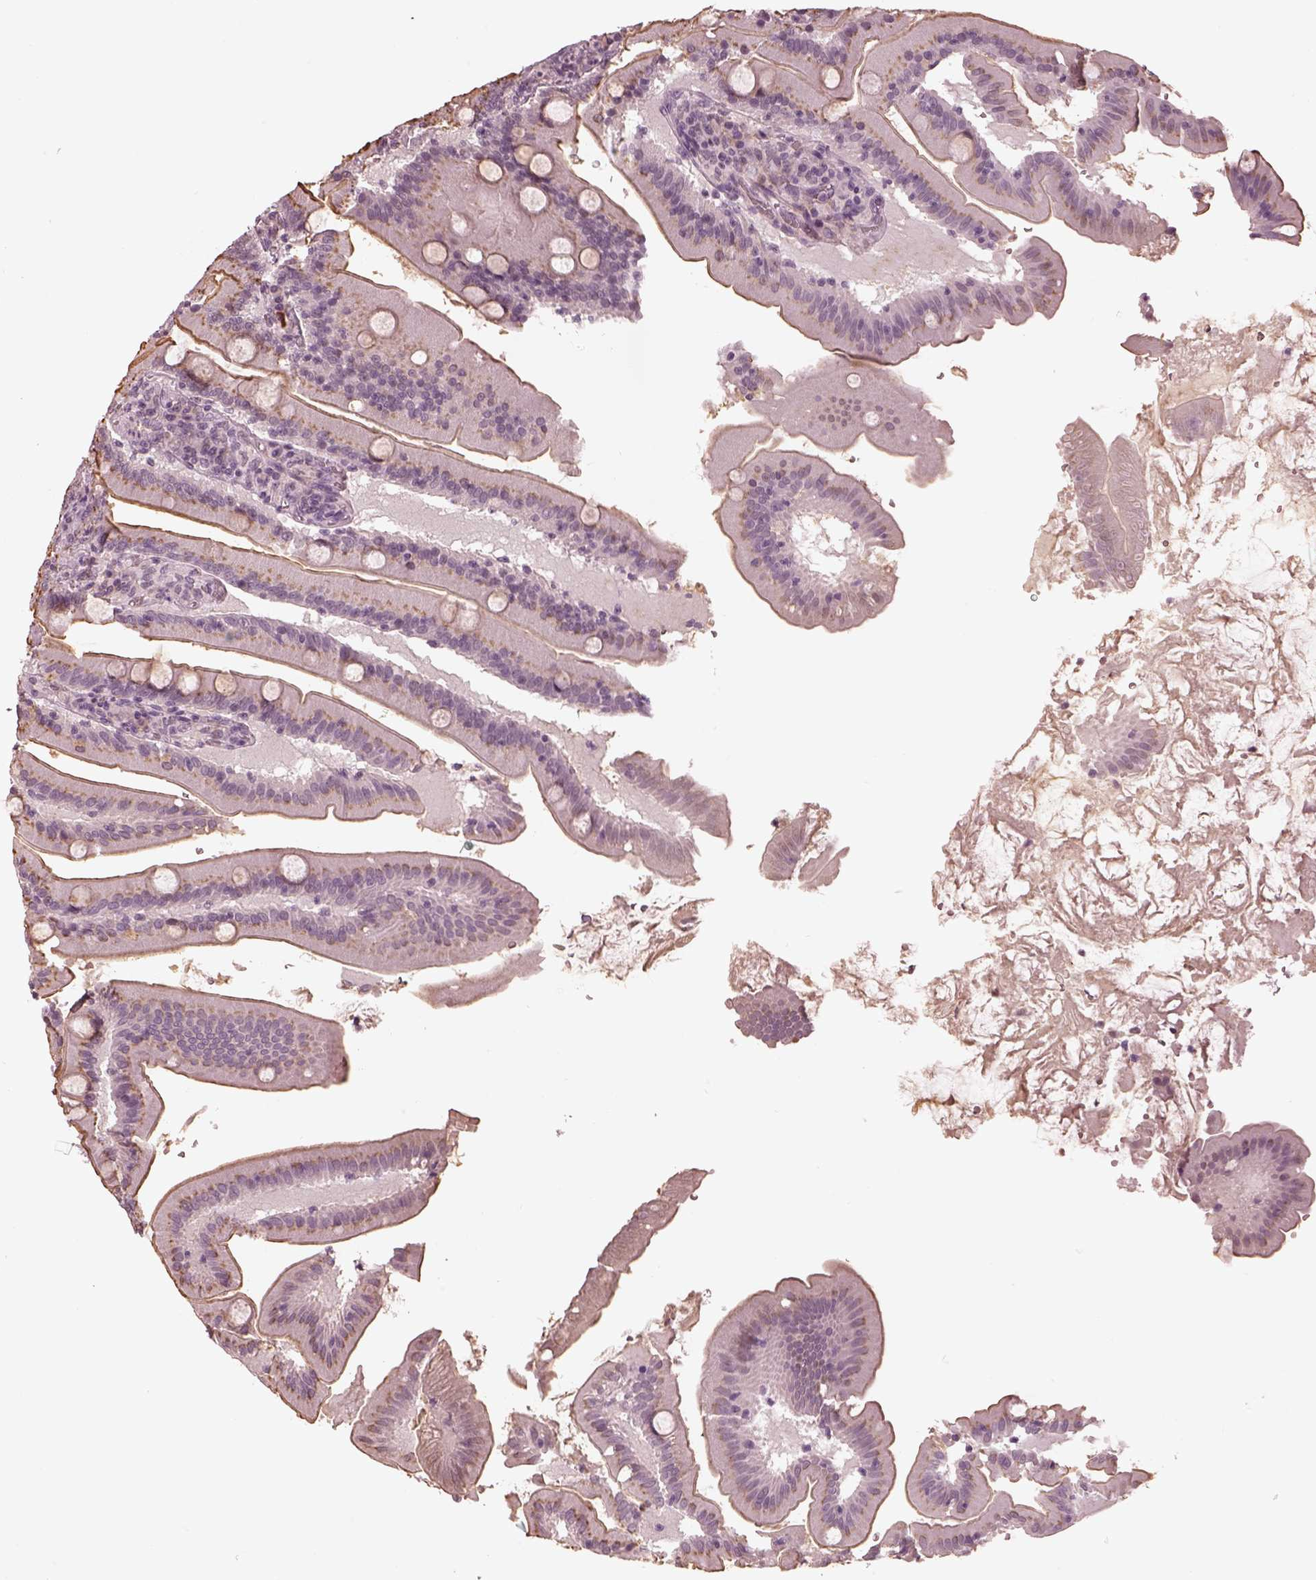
{"staining": {"intensity": "negative", "quantity": "none", "location": "none"}, "tissue": "small intestine", "cell_type": "Glandular cells", "image_type": "normal", "snomed": [{"axis": "morphology", "description": "Normal tissue, NOS"}, {"axis": "topography", "description": "Small intestine"}], "caption": "This is a photomicrograph of immunohistochemistry (IHC) staining of normal small intestine, which shows no staining in glandular cells. (DAB (3,3'-diaminobenzidine) IHC, high magnification).", "gene": "KCNA2", "patient": {"sex": "male", "age": 37}}